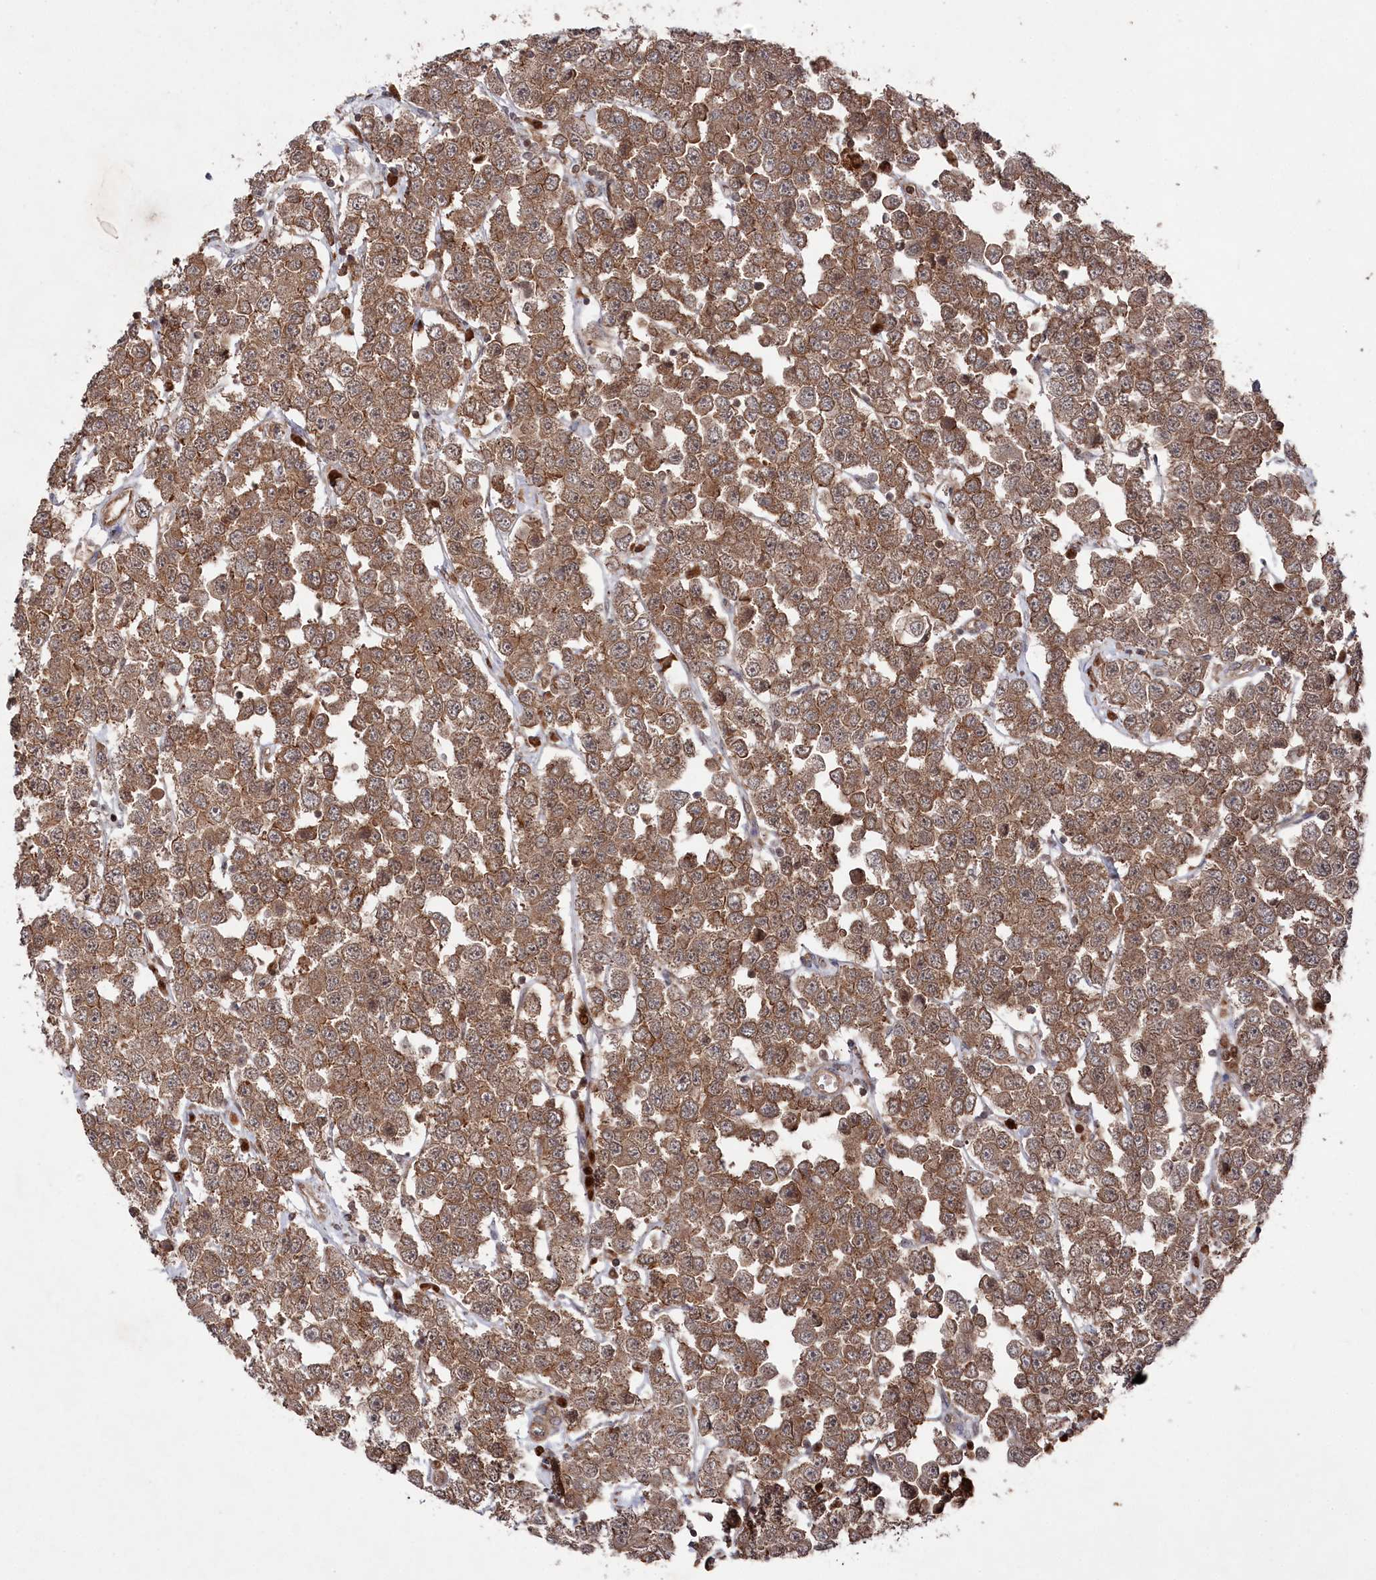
{"staining": {"intensity": "moderate", "quantity": ">75%", "location": "cytoplasmic/membranous"}, "tissue": "testis cancer", "cell_type": "Tumor cells", "image_type": "cancer", "snomed": [{"axis": "morphology", "description": "Seminoma, NOS"}, {"axis": "topography", "description": "Testis"}], "caption": "Tumor cells exhibit medium levels of moderate cytoplasmic/membranous positivity in about >75% of cells in human testis seminoma.", "gene": "BORCS7", "patient": {"sex": "male", "age": 28}}